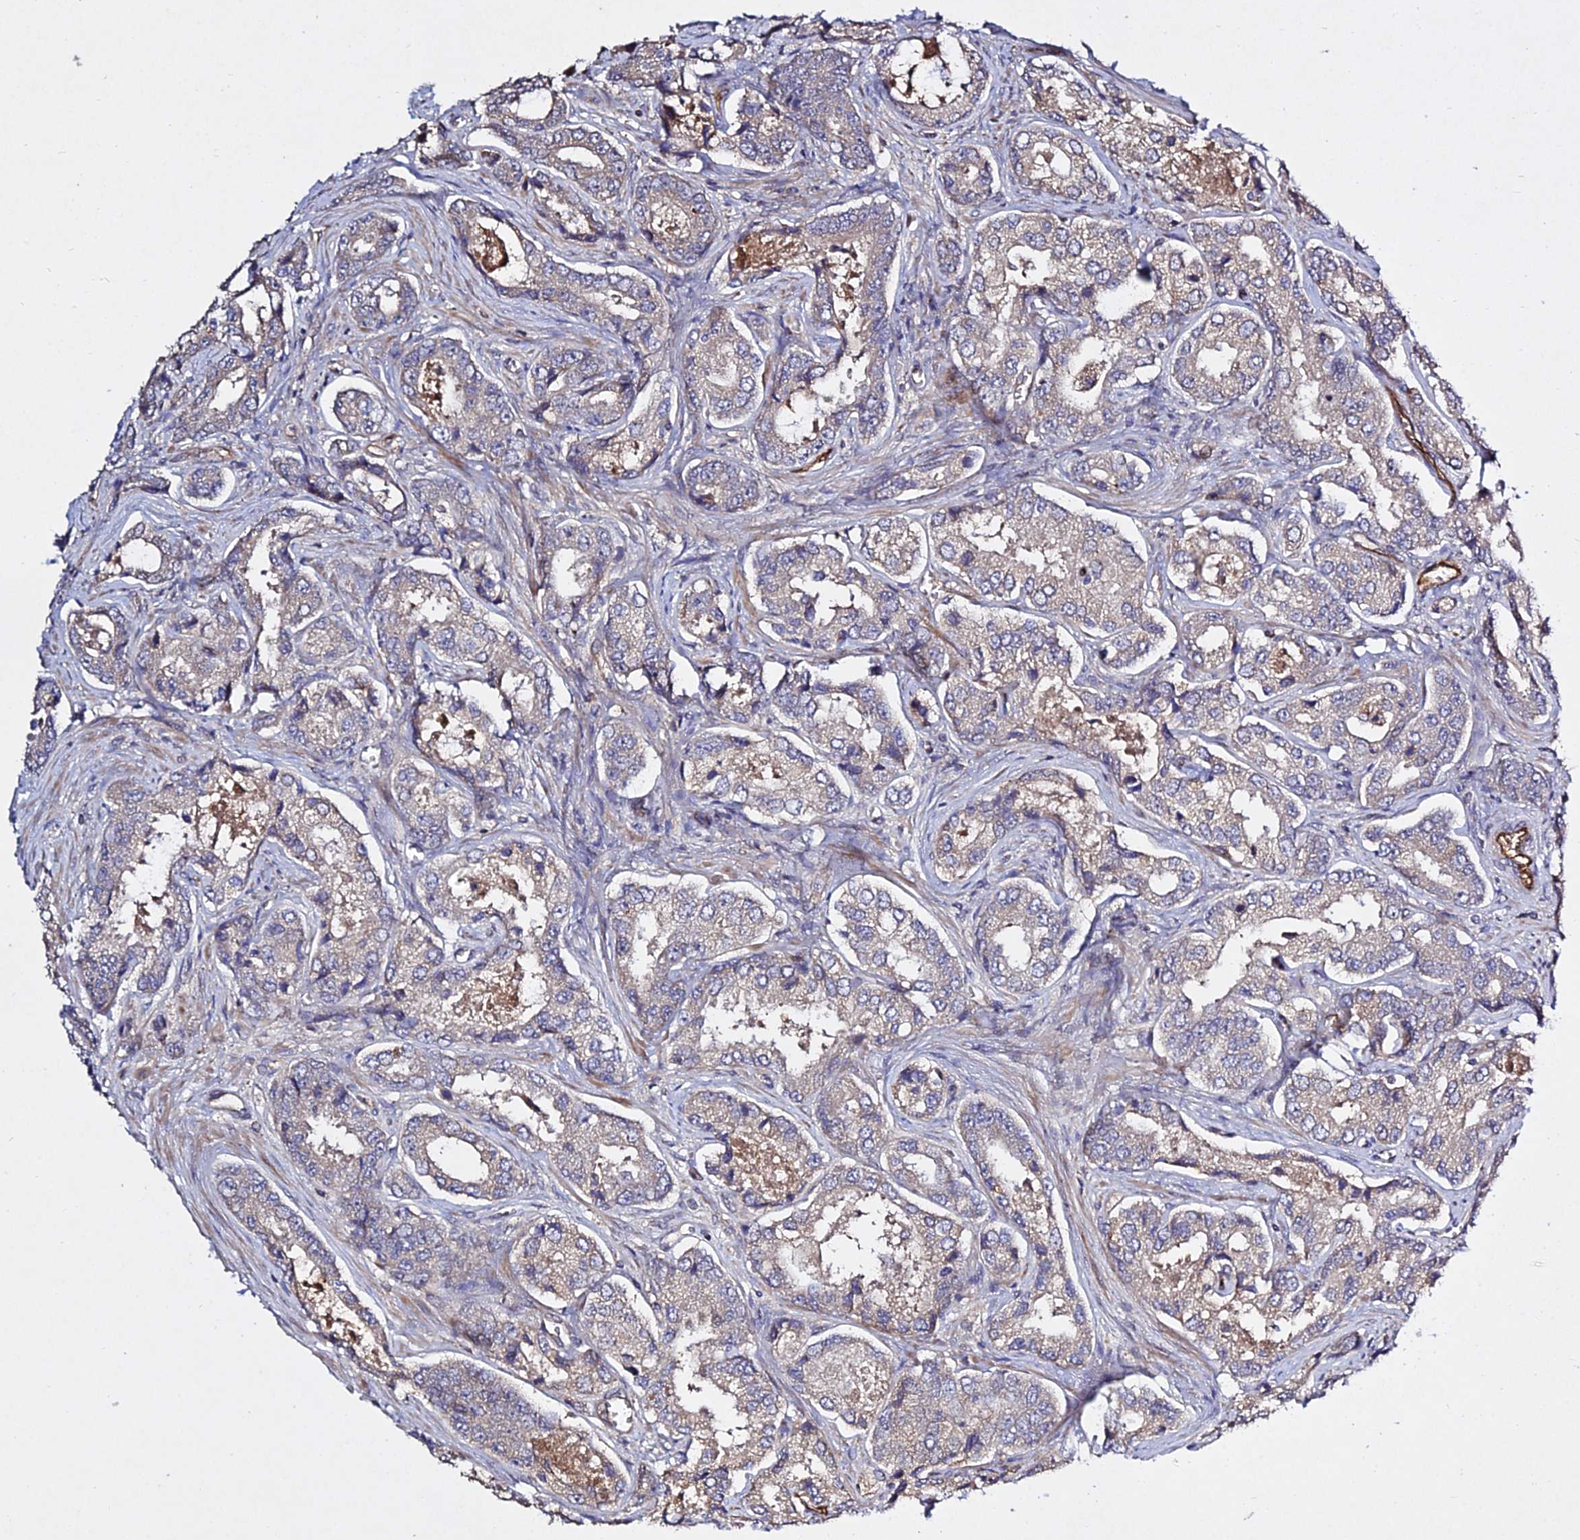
{"staining": {"intensity": "weak", "quantity": "<25%", "location": "cytoplasmic/membranous"}, "tissue": "prostate cancer", "cell_type": "Tumor cells", "image_type": "cancer", "snomed": [{"axis": "morphology", "description": "Adenocarcinoma, Low grade"}, {"axis": "topography", "description": "Prostate"}], "caption": "IHC of human prostate low-grade adenocarcinoma shows no staining in tumor cells.", "gene": "GRTP1", "patient": {"sex": "male", "age": 68}}